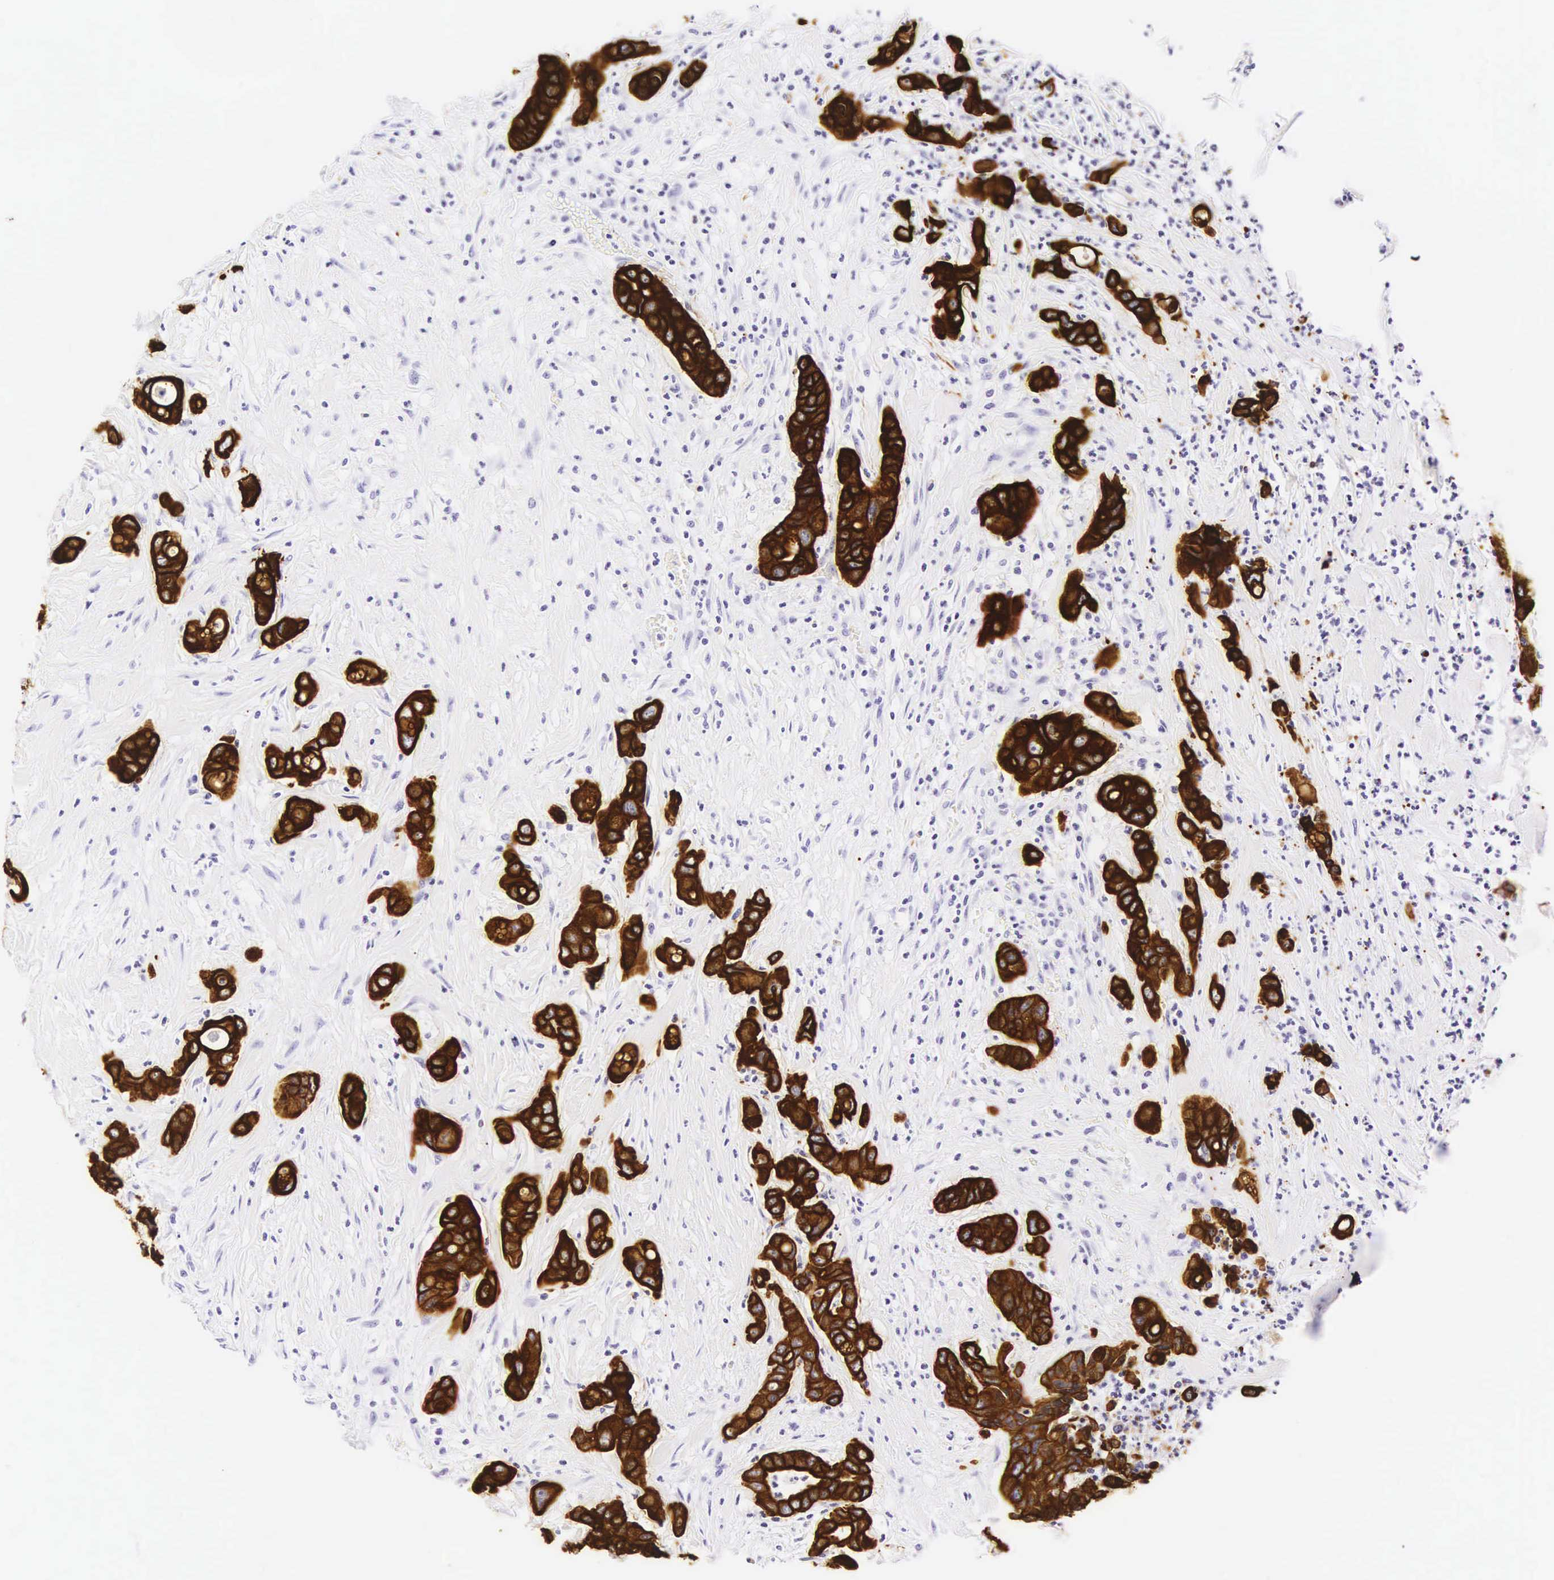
{"staining": {"intensity": "strong", "quantity": ">75%", "location": "cytoplasmic/membranous"}, "tissue": "colorectal cancer", "cell_type": "Tumor cells", "image_type": "cancer", "snomed": [{"axis": "morphology", "description": "Adenocarcinoma, NOS"}, {"axis": "topography", "description": "Colon"}], "caption": "Colorectal cancer (adenocarcinoma) stained for a protein displays strong cytoplasmic/membranous positivity in tumor cells.", "gene": "KRT18", "patient": {"sex": "female", "age": 70}}